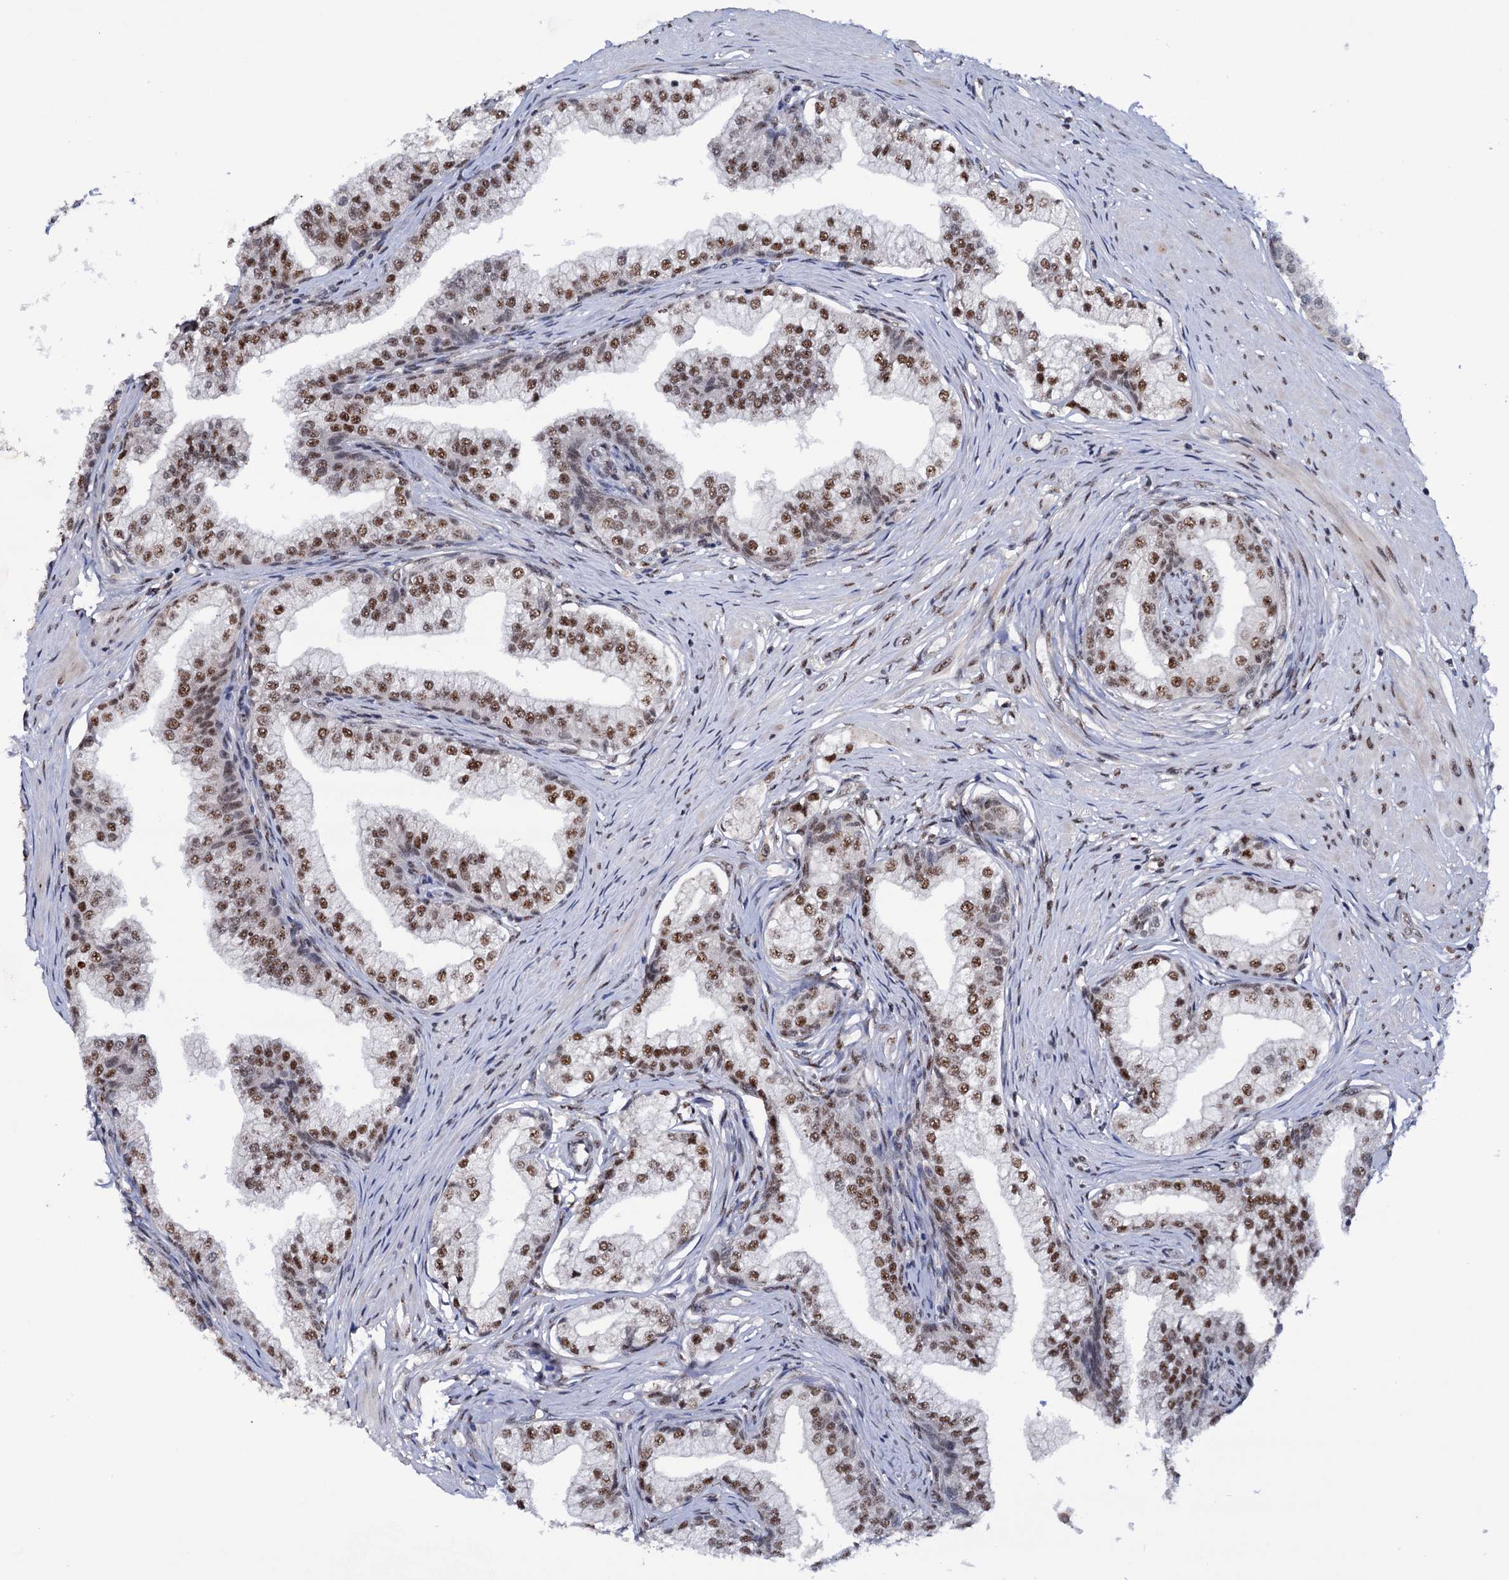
{"staining": {"intensity": "strong", "quantity": ">75%", "location": "nuclear"}, "tissue": "prostate", "cell_type": "Glandular cells", "image_type": "normal", "snomed": [{"axis": "morphology", "description": "Normal tissue, NOS"}, {"axis": "topography", "description": "Prostate"}], "caption": "Strong nuclear staining for a protein is identified in about >75% of glandular cells of normal prostate using immunohistochemistry.", "gene": "TBC1D12", "patient": {"sex": "male", "age": 60}}